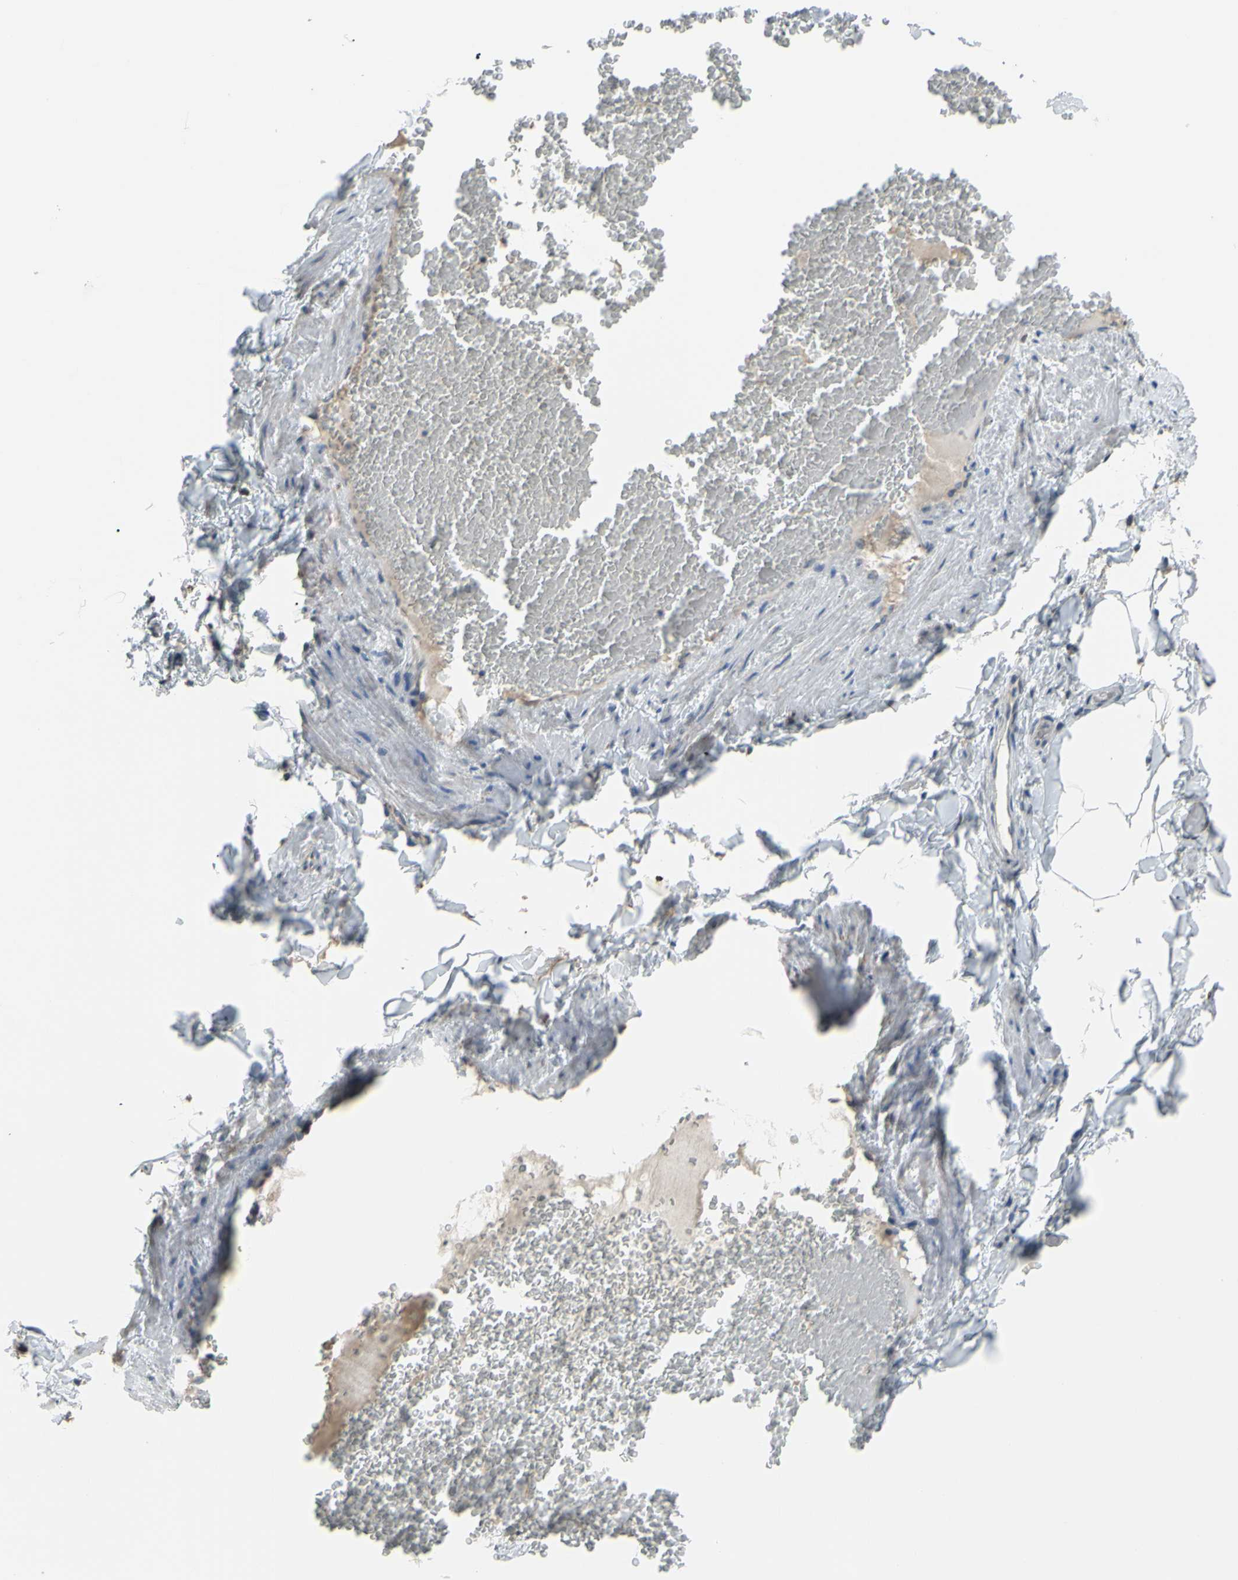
{"staining": {"intensity": "negative", "quantity": "none", "location": "none"}, "tissue": "adipose tissue", "cell_type": "Adipocytes", "image_type": "normal", "snomed": [{"axis": "morphology", "description": "Normal tissue, NOS"}, {"axis": "topography", "description": "Vascular tissue"}], "caption": "The histopathology image displays no staining of adipocytes in normal adipose tissue. Brightfield microscopy of immunohistochemistry stained with DAB (brown) and hematoxylin (blue), captured at high magnification.", "gene": "GLT8D1", "patient": {"sex": "male", "age": 41}}